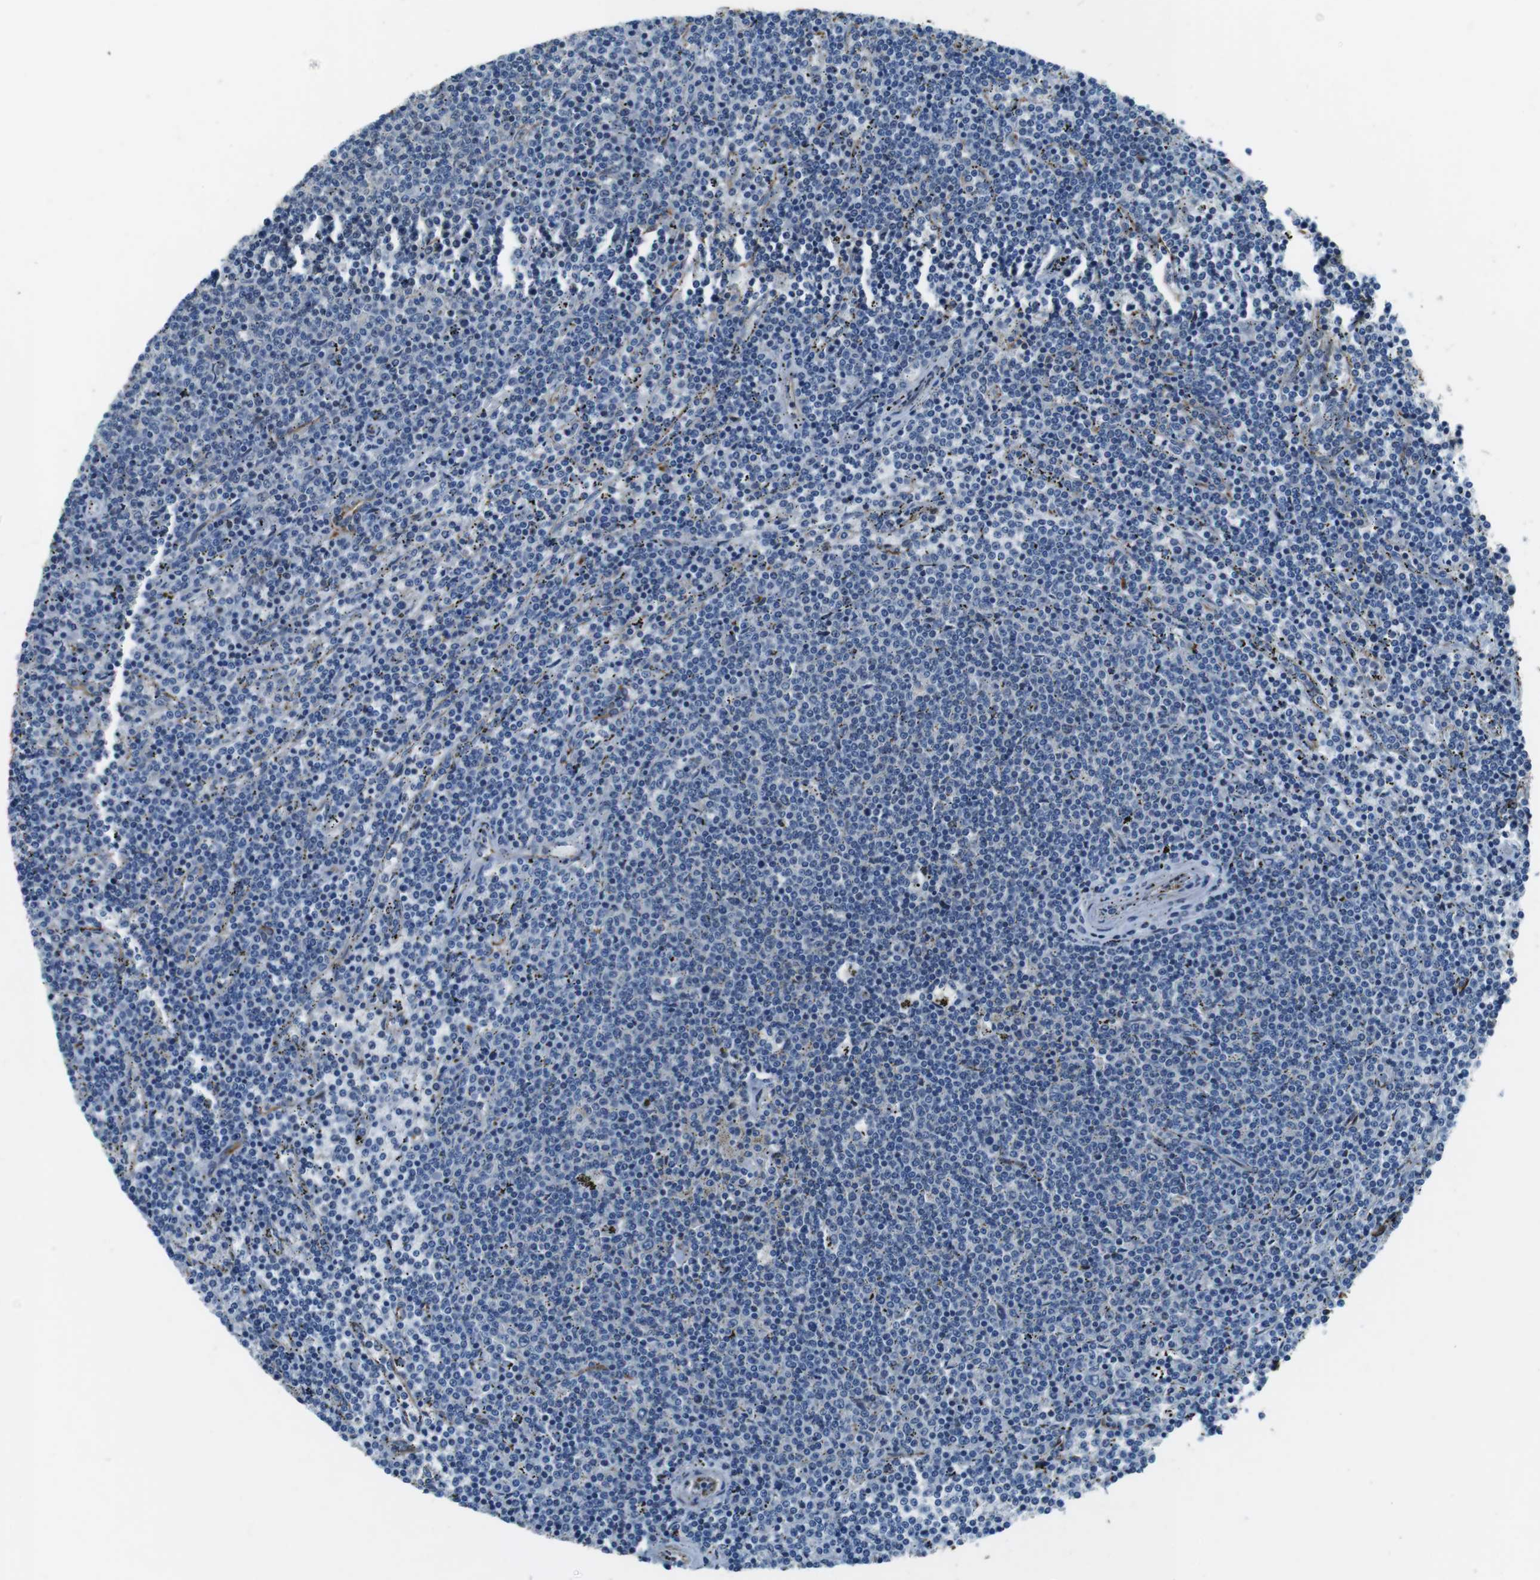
{"staining": {"intensity": "negative", "quantity": "none", "location": "none"}, "tissue": "lymphoma", "cell_type": "Tumor cells", "image_type": "cancer", "snomed": [{"axis": "morphology", "description": "Malignant lymphoma, non-Hodgkin's type, Low grade"}, {"axis": "topography", "description": "Spleen"}], "caption": "This micrograph is of low-grade malignant lymphoma, non-Hodgkin's type stained with immunohistochemistry (IHC) to label a protein in brown with the nuclei are counter-stained blue. There is no positivity in tumor cells.", "gene": "LRRC49", "patient": {"sex": "female", "age": 50}}